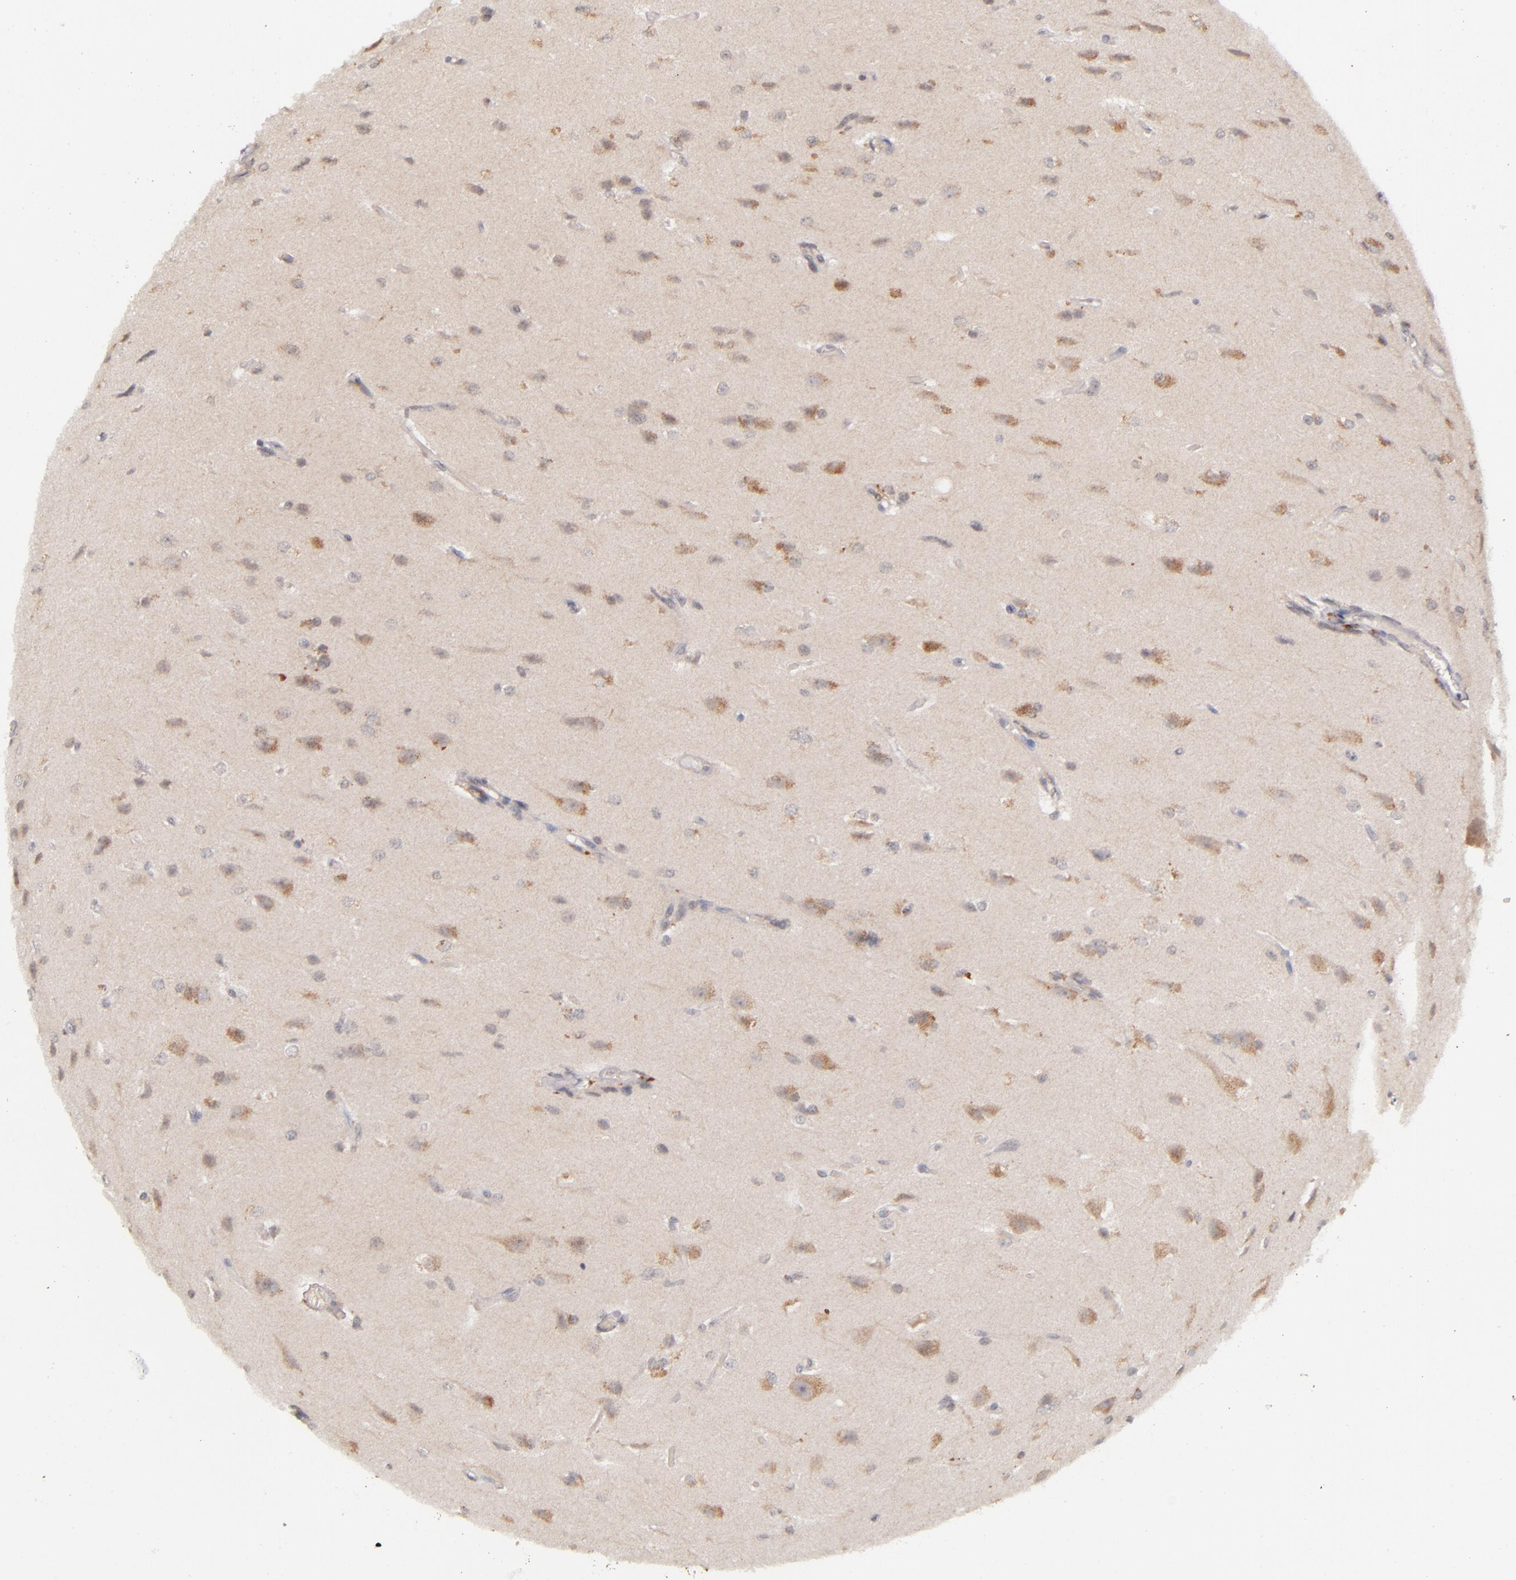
{"staining": {"intensity": "weak", "quantity": "25%-75%", "location": "cytoplasmic/membranous"}, "tissue": "glioma", "cell_type": "Tumor cells", "image_type": "cancer", "snomed": [{"axis": "morphology", "description": "Glioma, malignant, High grade"}, {"axis": "topography", "description": "Brain"}], "caption": "An immunohistochemistry micrograph of tumor tissue is shown. Protein staining in brown shows weak cytoplasmic/membranous positivity in glioma within tumor cells.", "gene": "TSC2", "patient": {"sex": "male", "age": 68}}